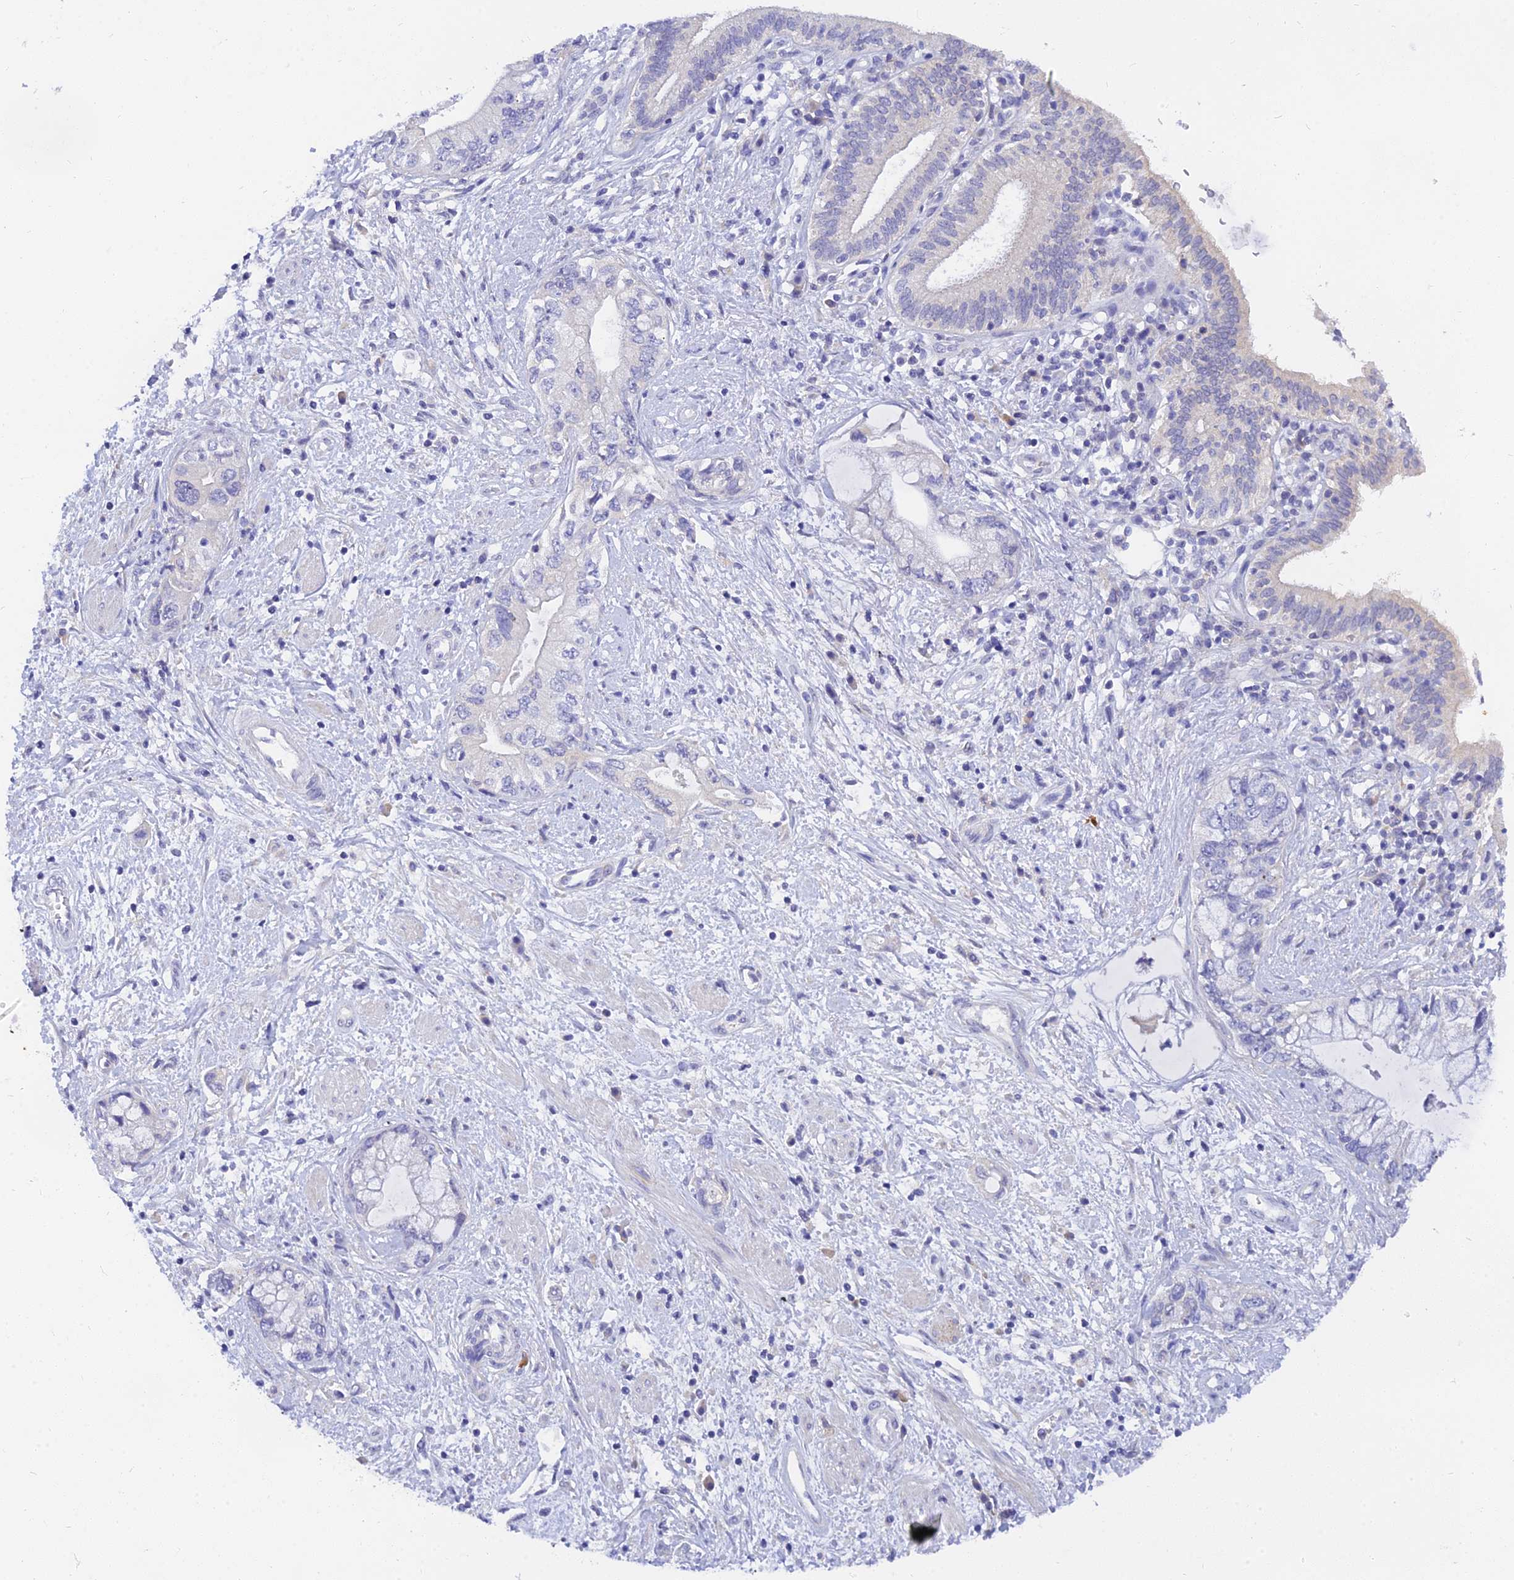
{"staining": {"intensity": "negative", "quantity": "none", "location": "none"}, "tissue": "pancreatic cancer", "cell_type": "Tumor cells", "image_type": "cancer", "snomed": [{"axis": "morphology", "description": "Adenocarcinoma, NOS"}, {"axis": "topography", "description": "Pancreas"}], "caption": "Tumor cells show no significant protein positivity in pancreatic cancer (adenocarcinoma).", "gene": "TMEM161B", "patient": {"sex": "female", "age": 73}}